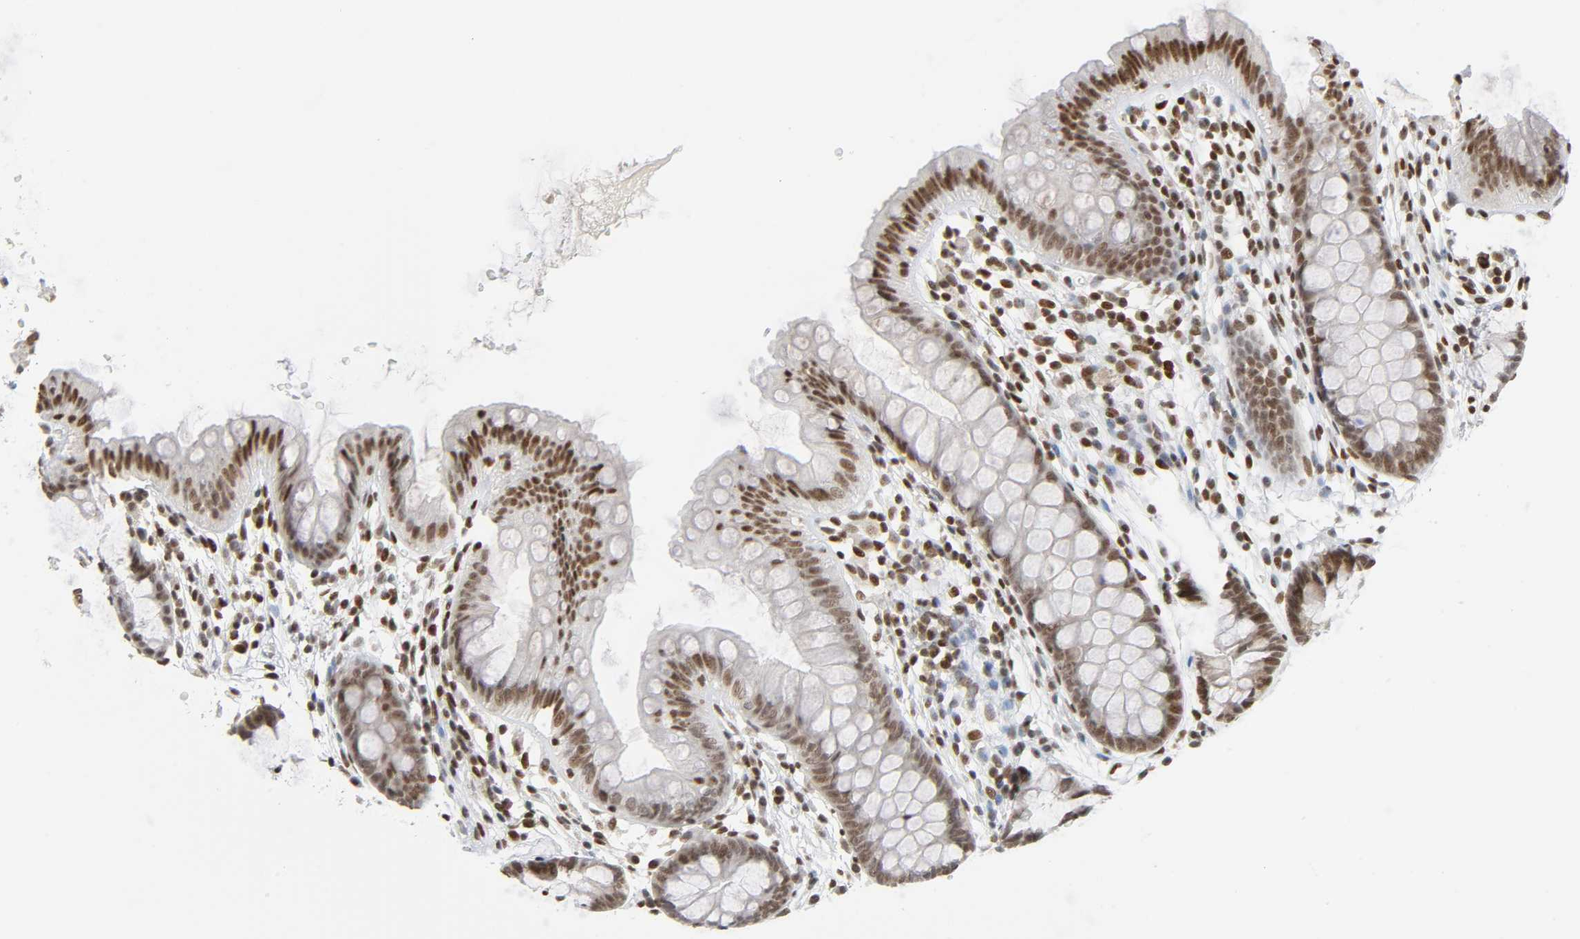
{"staining": {"intensity": "moderate", "quantity": ">75%", "location": "nuclear"}, "tissue": "colon", "cell_type": "Endothelial cells", "image_type": "normal", "snomed": [{"axis": "morphology", "description": "Normal tissue, NOS"}, {"axis": "topography", "description": "Smooth muscle"}, {"axis": "topography", "description": "Colon"}], "caption": "A histopathology image showing moderate nuclear expression in about >75% of endothelial cells in benign colon, as visualized by brown immunohistochemical staining.", "gene": "SUMO1", "patient": {"sex": "male", "age": 67}}